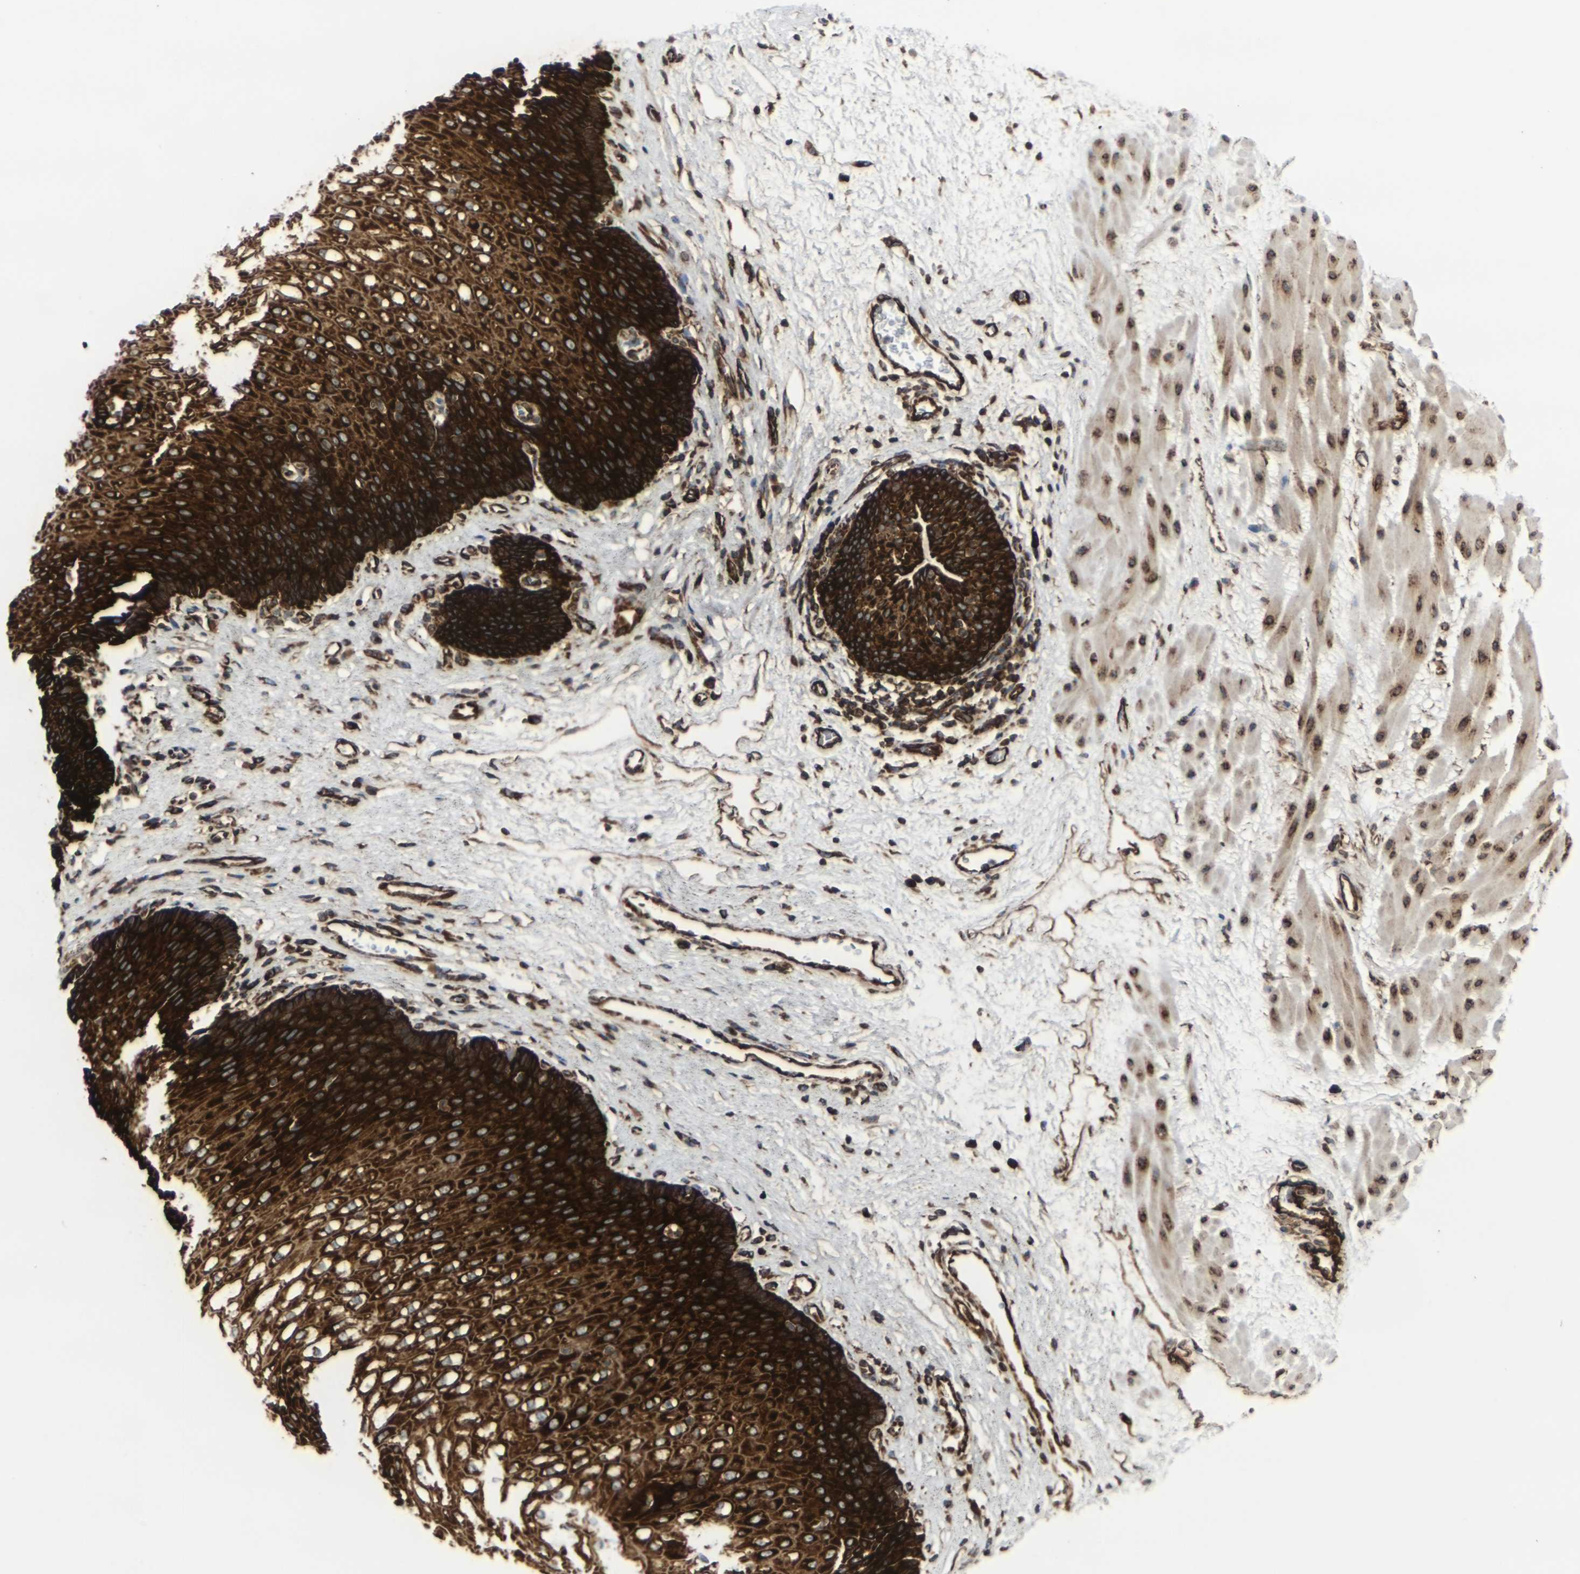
{"staining": {"intensity": "strong", "quantity": ">75%", "location": "cytoplasmic/membranous"}, "tissue": "esophagus", "cell_type": "Squamous epithelial cells", "image_type": "normal", "snomed": [{"axis": "morphology", "description": "Normal tissue, NOS"}, {"axis": "topography", "description": "Esophagus"}], "caption": "IHC histopathology image of benign human esophagus stained for a protein (brown), which shows high levels of strong cytoplasmic/membranous expression in approximately >75% of squamous epithelial cells.", "gene": "MARCHF2", "patient": {"sex": "male", "age": 48}}